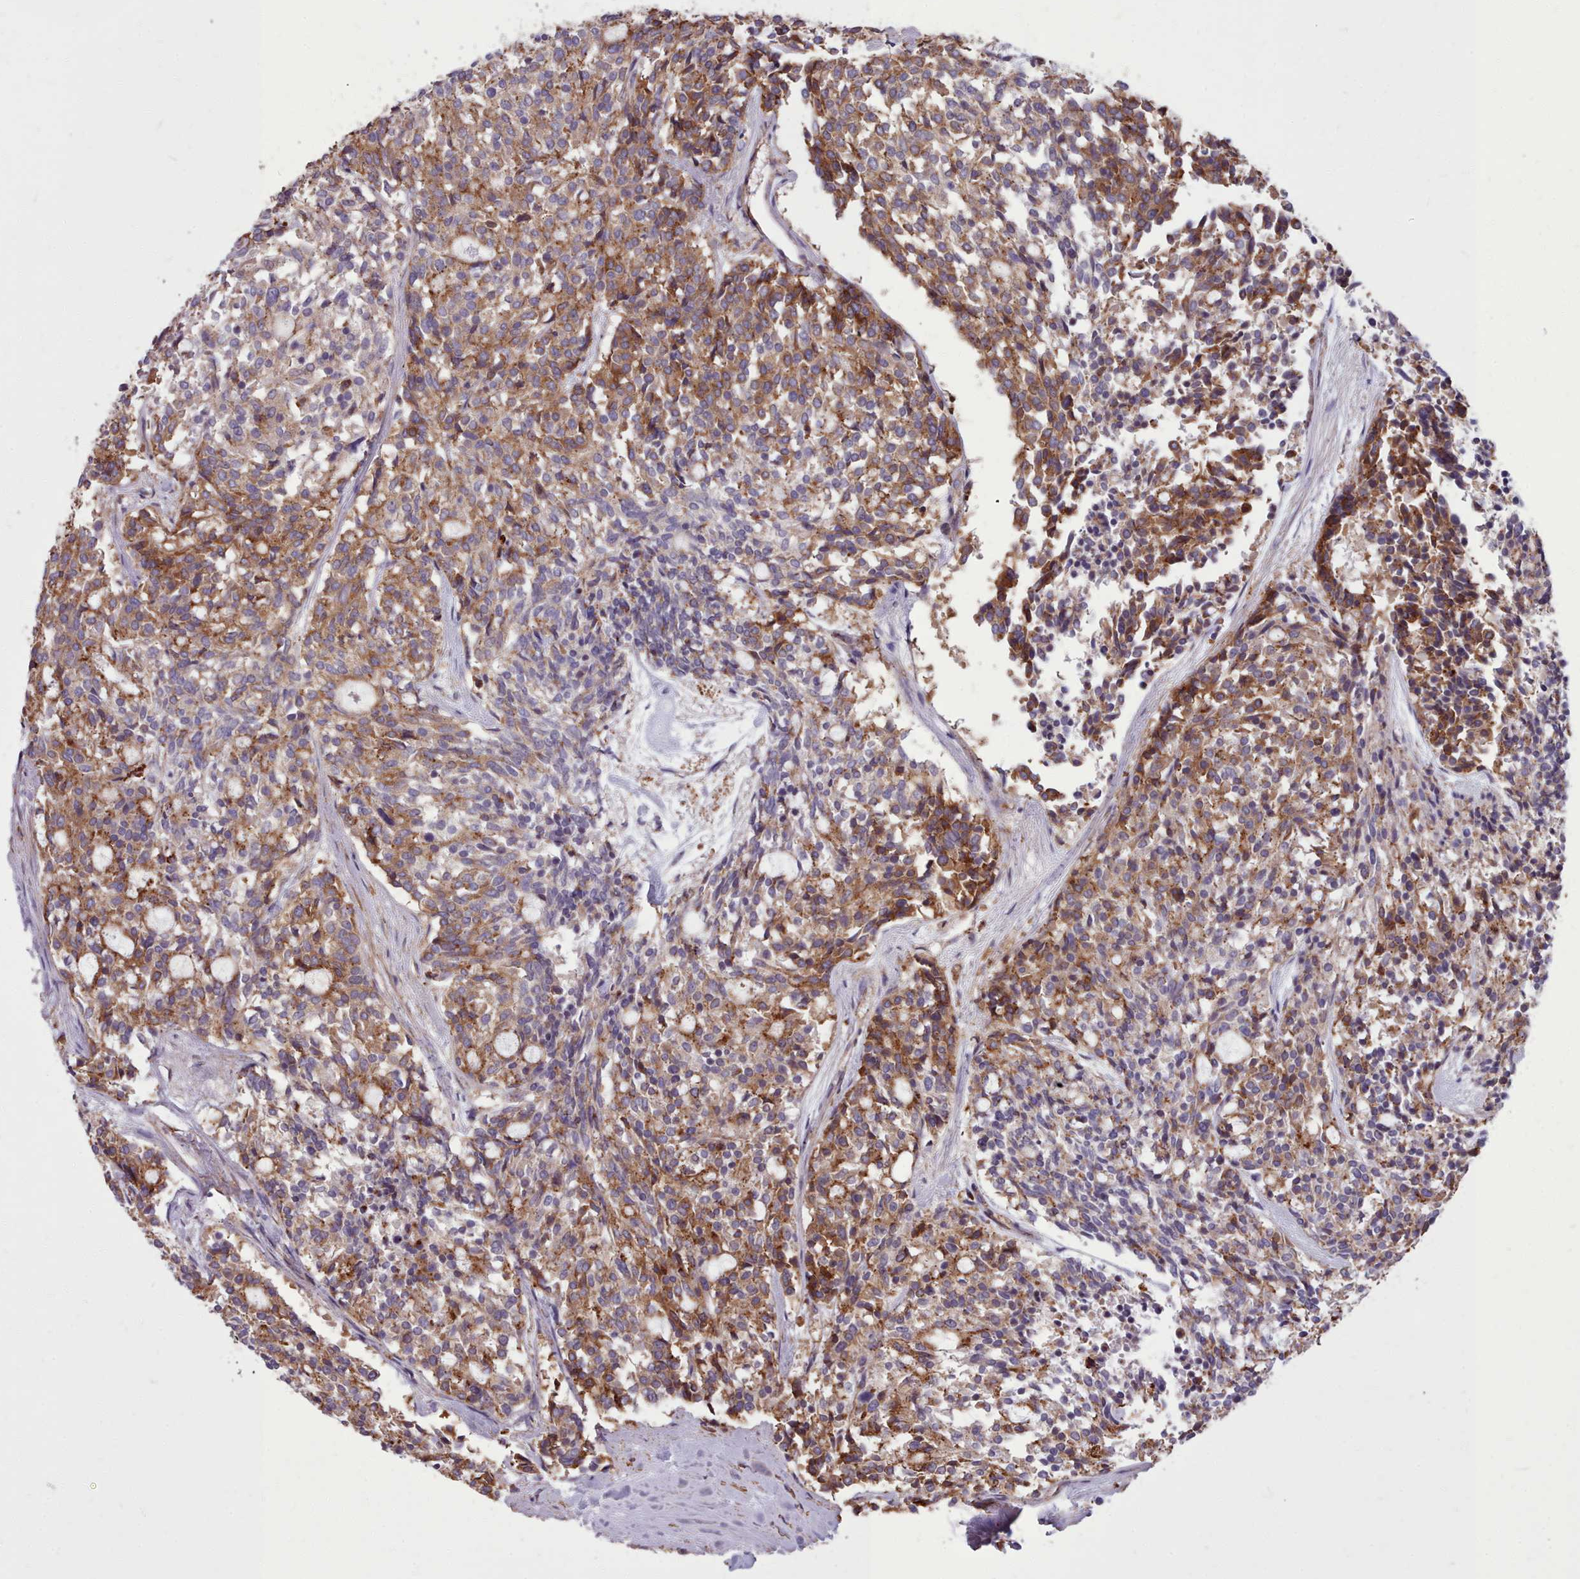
{"staining": {"intensity": "moderate", "quantity": ">75%", "location": "cytoplasmic/membranous"}, "tissue": "carcinoid", "cell_type": "Tumor cells", "image_type": "cancer", "snomed": [{"axis": "morphology", "description": "Carcinoid, malignant, NOS"}, {"axis": "topography", "description": "Pancreas"}], "caption": "Moderate cytoplasmic/membranous positivity is appreciated in approximately >75% of tumor cells in carcinoid.", "gene": "PACSIN3", "patient": {"sex": "female", "age": 54}}